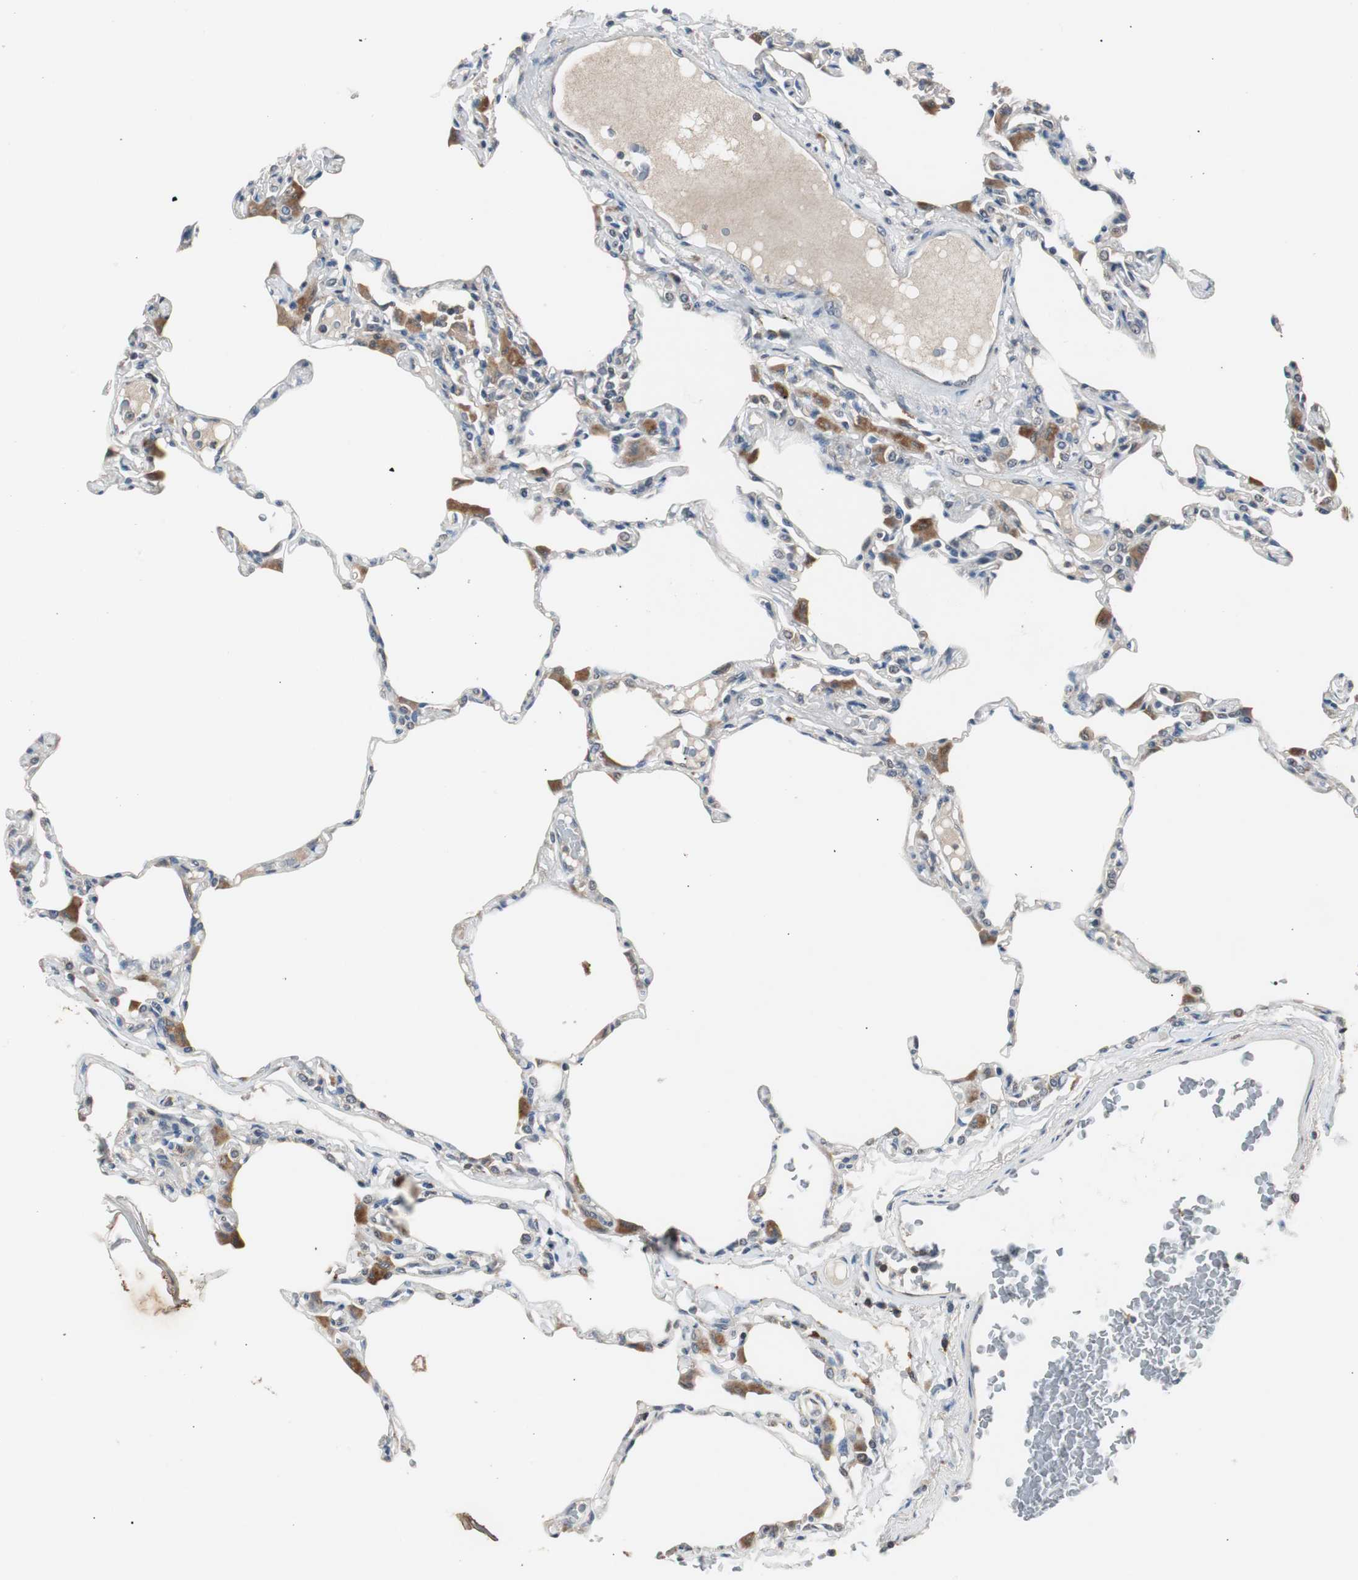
{"staining": {"intensity": "negative", "quantity": "none", "location": "none"}, "tissue": "lung", "cell_type": "Alveolar cells", "image_type": "normal", "snomed": [{"axis": "morphology", "description": "Normal tissue, NOS"}, {"axis": "topography", "description": "Lung"}], "caption": "Immunohistochemistry (IHC) histopathology image of normal lung stained for a protein (brown), which demonstrates no expression in alveolar cells.", "gene": "ZMPSTE24", "patient": {"sex": "female", "age": 49}}